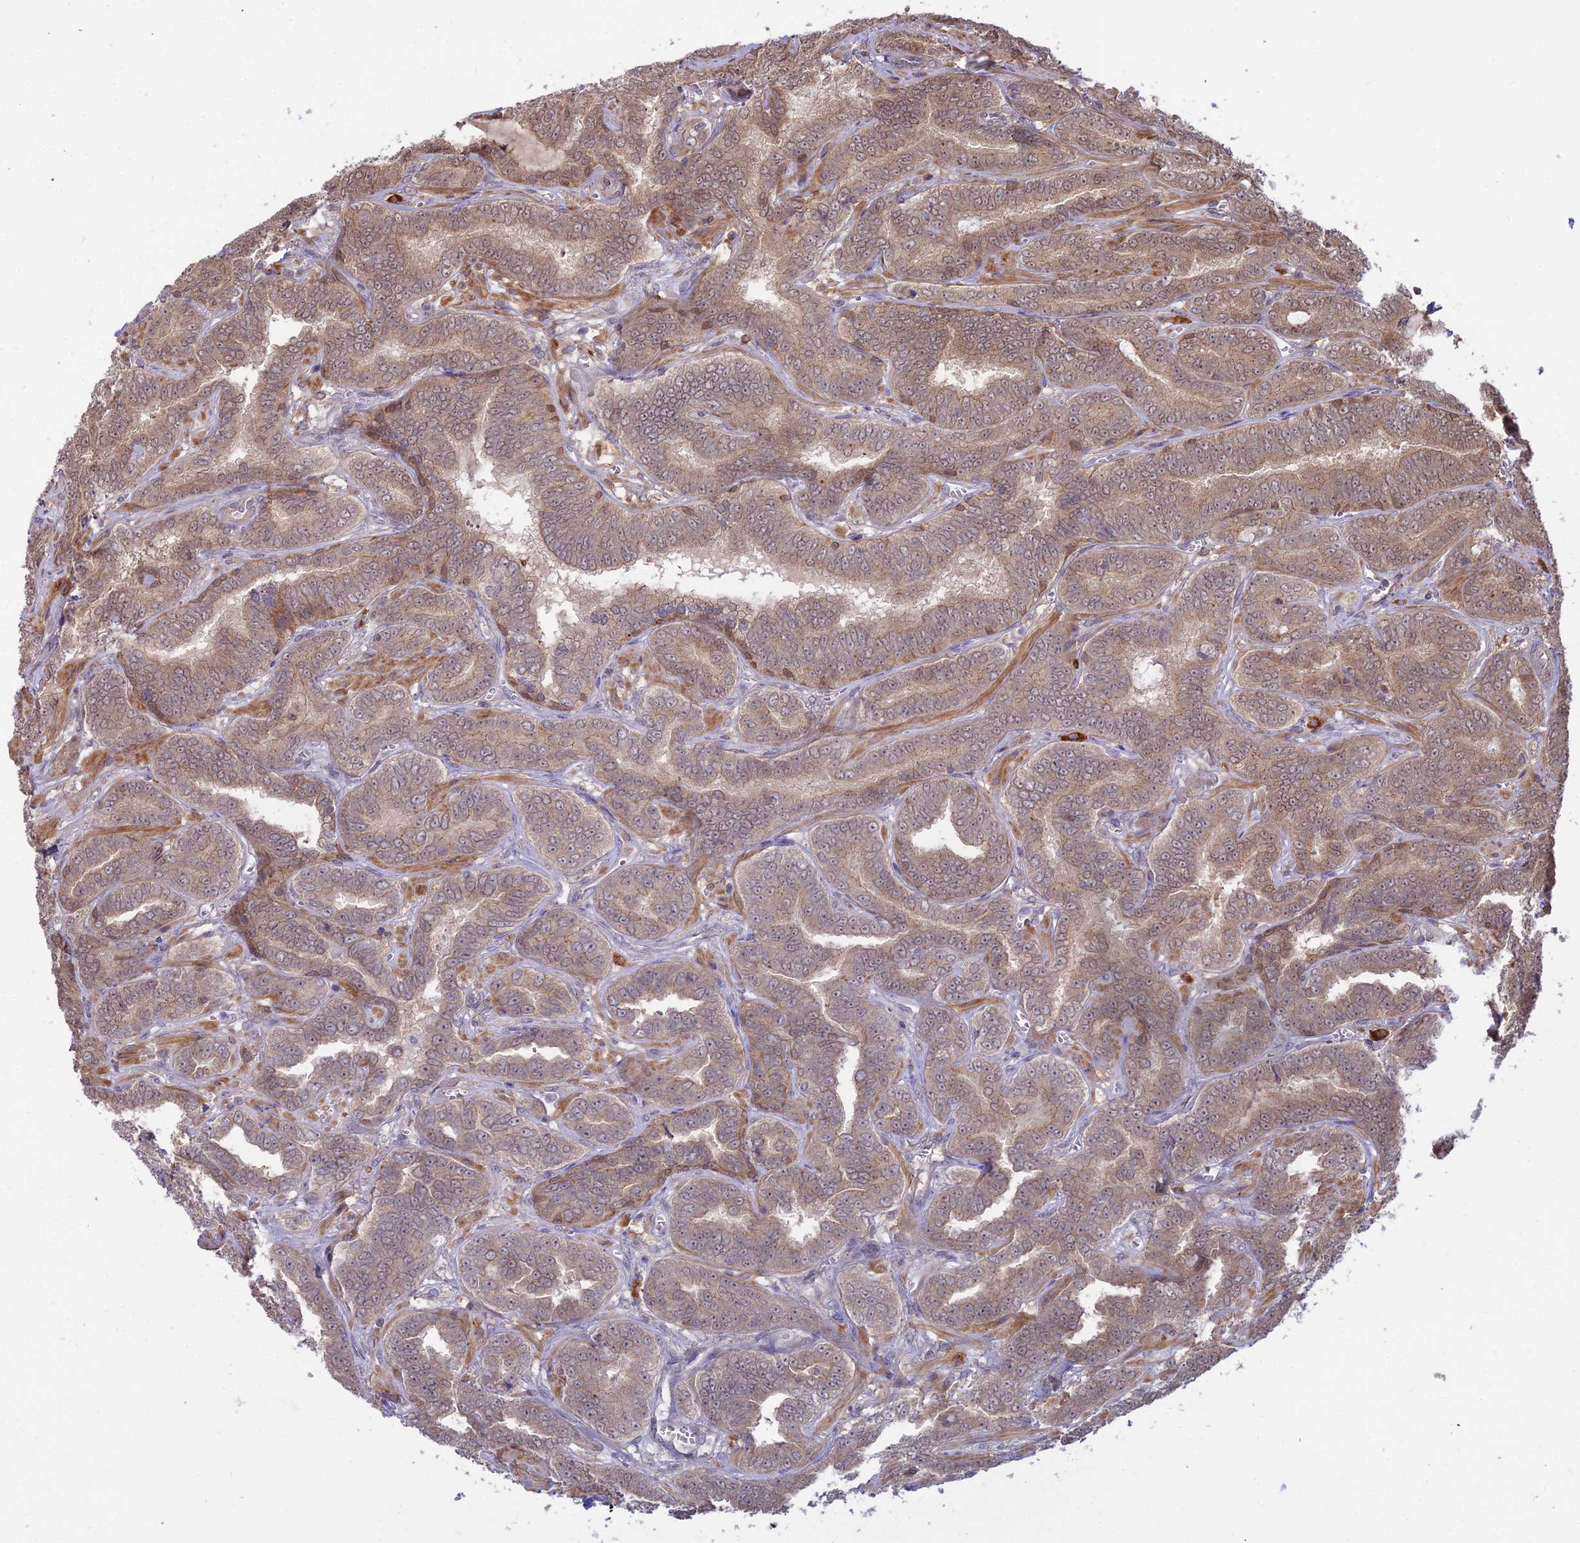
{"staining": {"intensity": "moderate", "quantity": ">75%", "location": "cytoplasmic/membranous"}, "tissue": "prostate cancer", "cell_type": "Tumor cells", "image_type": "cancer", "snomed": [{"axis": "morphology", "description": "Adenocarcinoma, High grade"}, {"axis": "topography", "description": "Prostate"}], "caption": "An image of prostate adenocarcinoma (high-grade) stained for a protein demonstrates moderate cytoplasmic/membranous brown staining in tumor cells. (DAB (3,3'-diaminobenzidine) = brown stain, brightfield microscopy at high magnification).", "gene": "OPA3", "patient": {"sex": "male", "age": 67}}